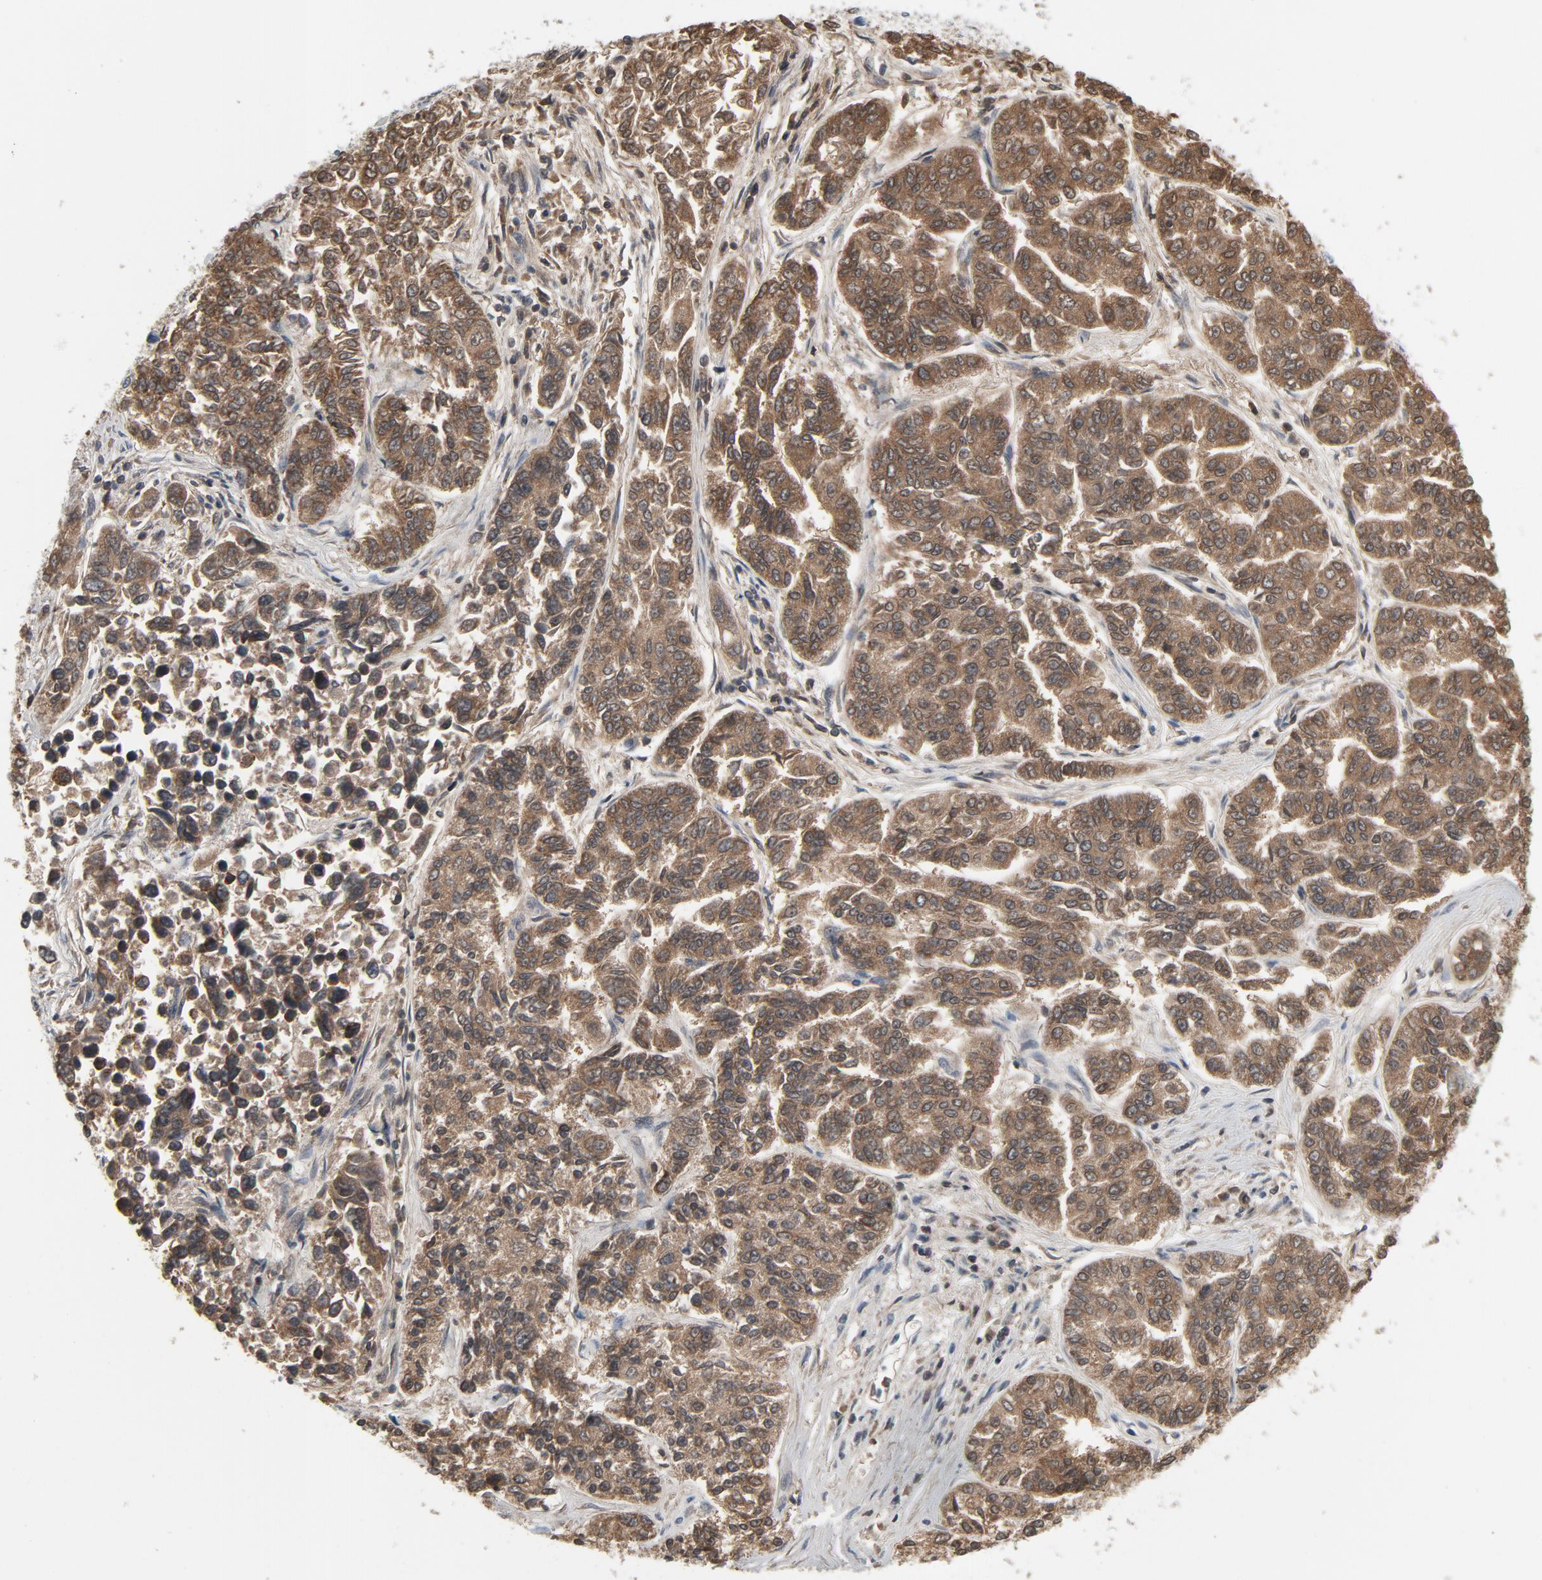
{"staining": {"intensity": "moderate", "quantity": ">75%", "location": "cytoplasmic/membranous"}, "tissue": "lung cancer", "cell_type": "Tumor cells", "image_type": "cancer", "snomed": [{"axis": "morphology", "description": "Adenocarcinoma, NOS"}, {"axis": "topography", "description": "Lung"}], "caption": "This is an image of immunohistochemistry staining of lung cancer, which shows moderate expression in the cytoplasmic/membranous of tumor cells.", "gene": "GPX2", "patient": {"sex": "male", "age": 84}}